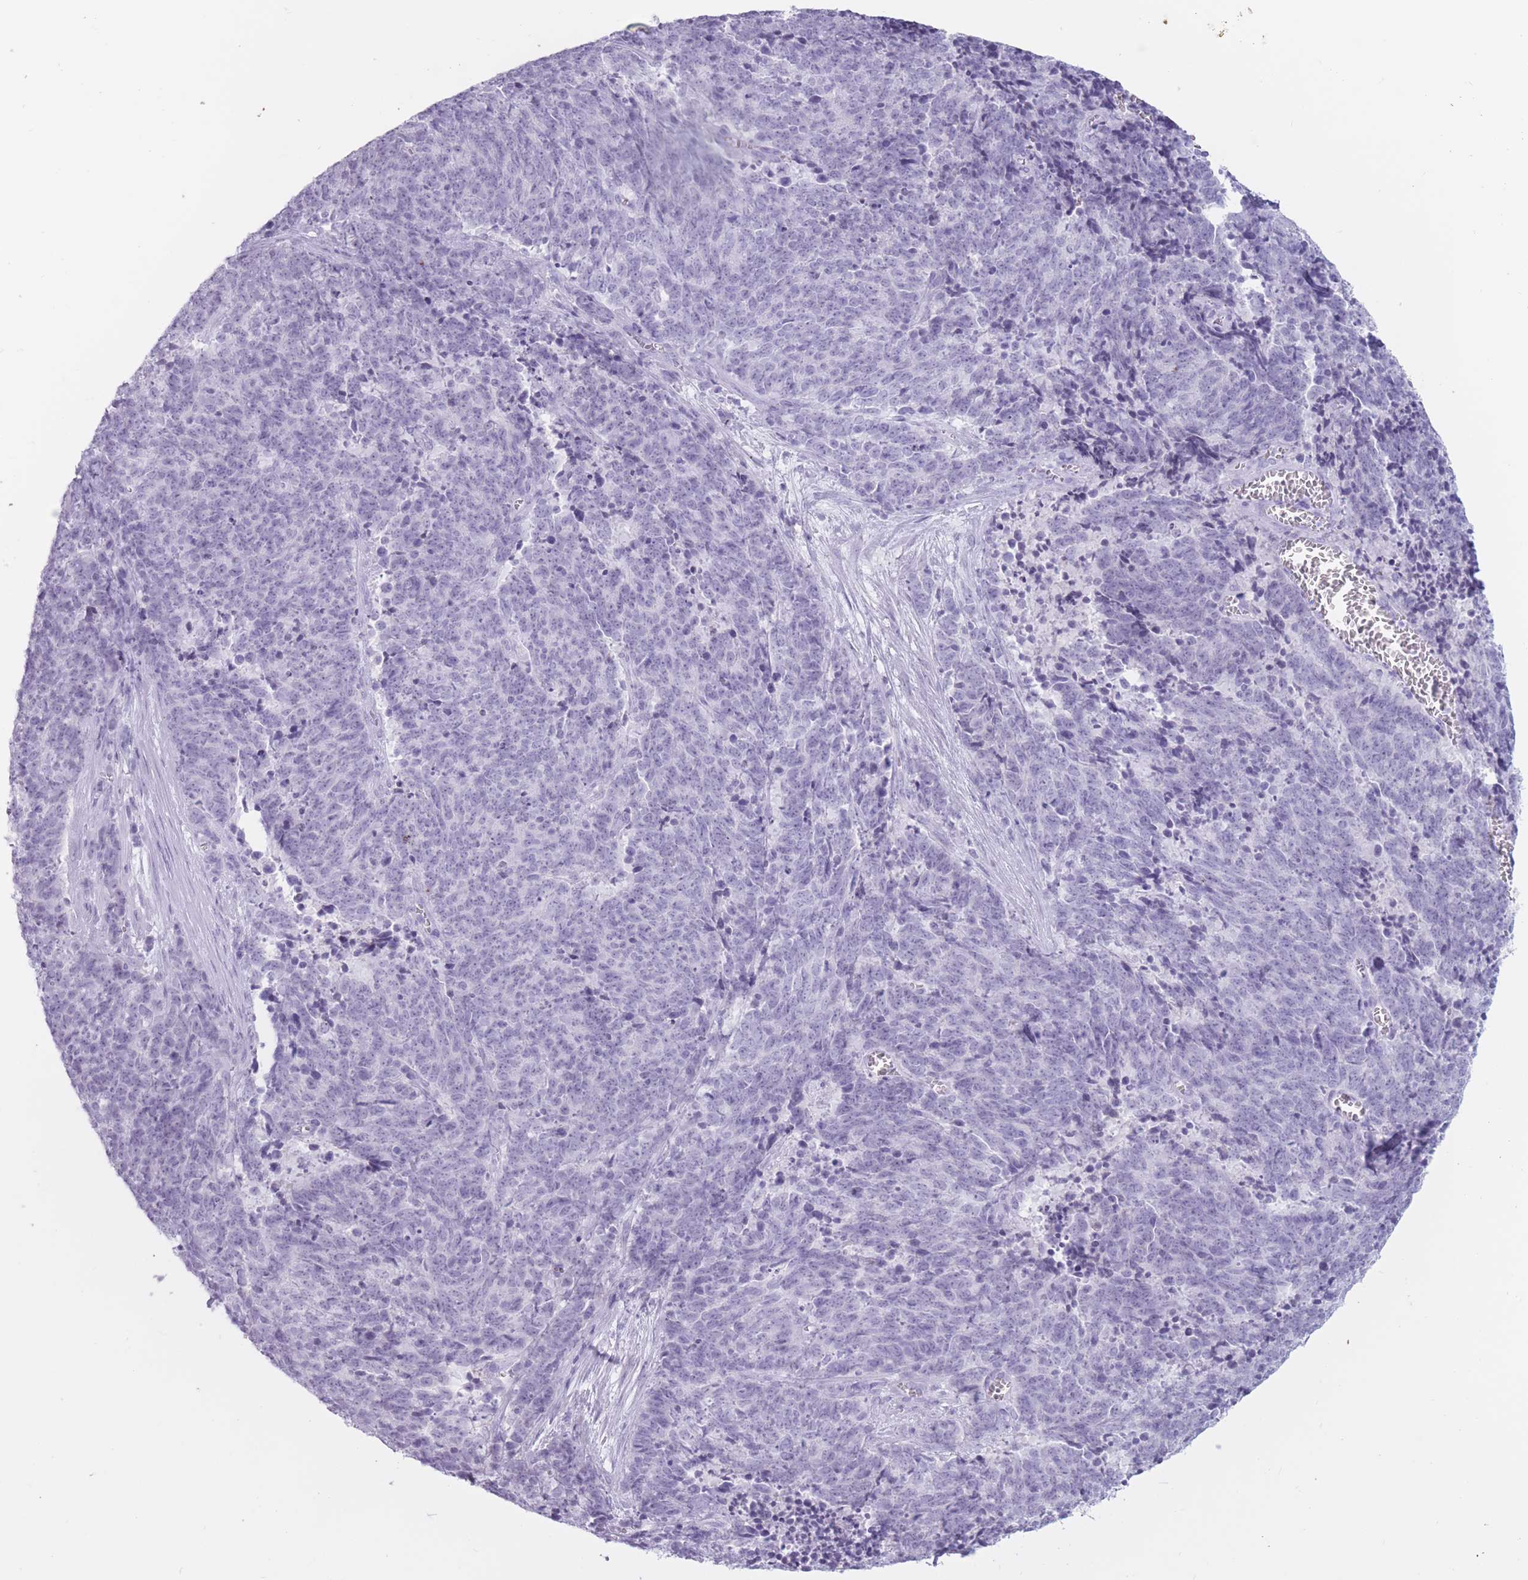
{"staining": {"intensity": "negative", "quantity": "none", "location": "none"}, "tissue": "cervical cancer", "cell_type": "Tumor cells", "image_type": "cancer", "snomed": [{"axis": "morphology", "description": "Squamous cell carcinoma, NOS"}, {"axis": "topography", "description": "Cervix"}], "caption": "Protein analysis of cervical squamous cell carcinoma exhibits no significant positivity in tumor cells.", "gene": "PNMA3", "patient": {"sex": "female", "age": 29}}